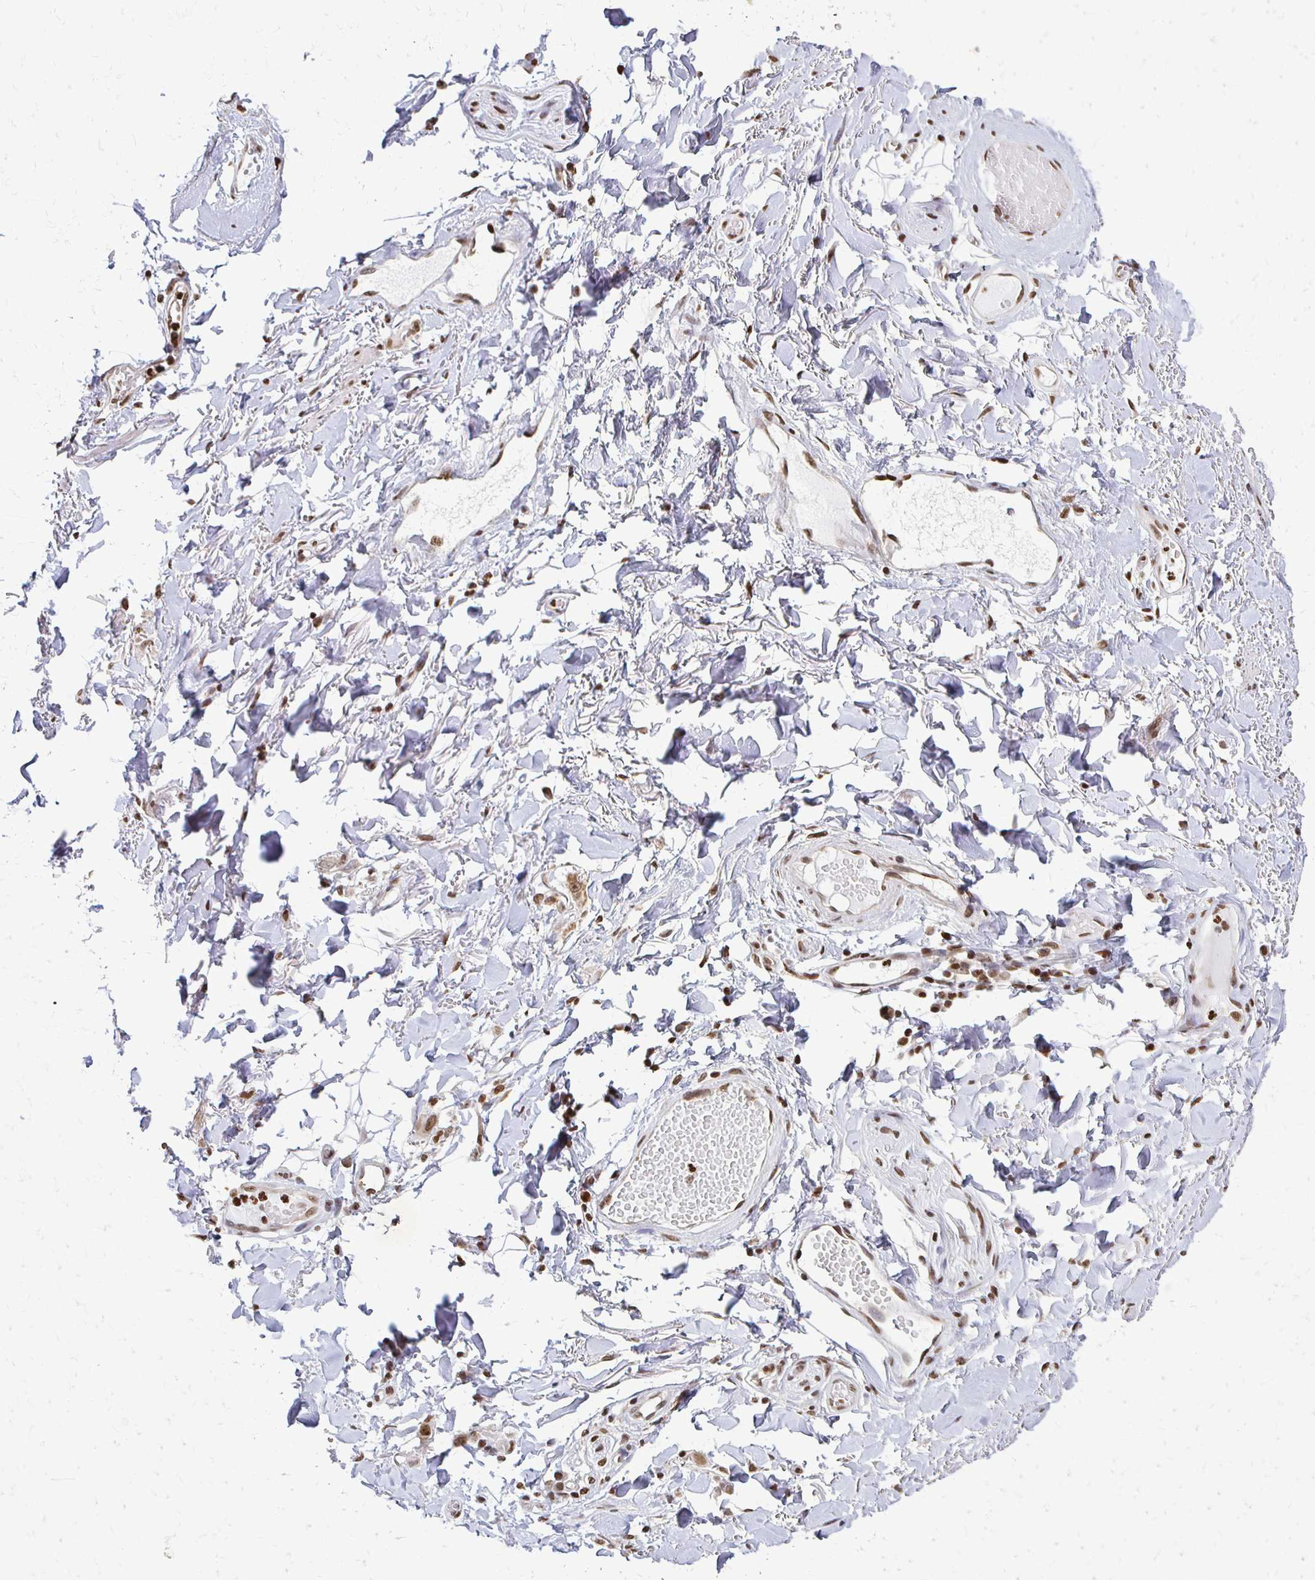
{"staining": {"intensity": "moderate", "quantity": ">75%", "location": "nuclear"}, "tissue": "adipose tissue", "cell_type": "Adipocytes", "image_type": "normal", "snomed": [{"axis": "morphology", "description": "Normal tissue, NOS"}, {"axis": "topography", "description": "Anal"}, {"axis": "topography", "description": "Peripheral nerve tissue"}], "caption": "Adipose tissue stained for a protein shows moderate nuclear positivity in adipocytes. (DAB (3,3'-diaminobenzidine) IHC with brightfield microscopy, high magnification).", "gene": "HOXA9", "patient": {"sex": "male", "age": 78}}